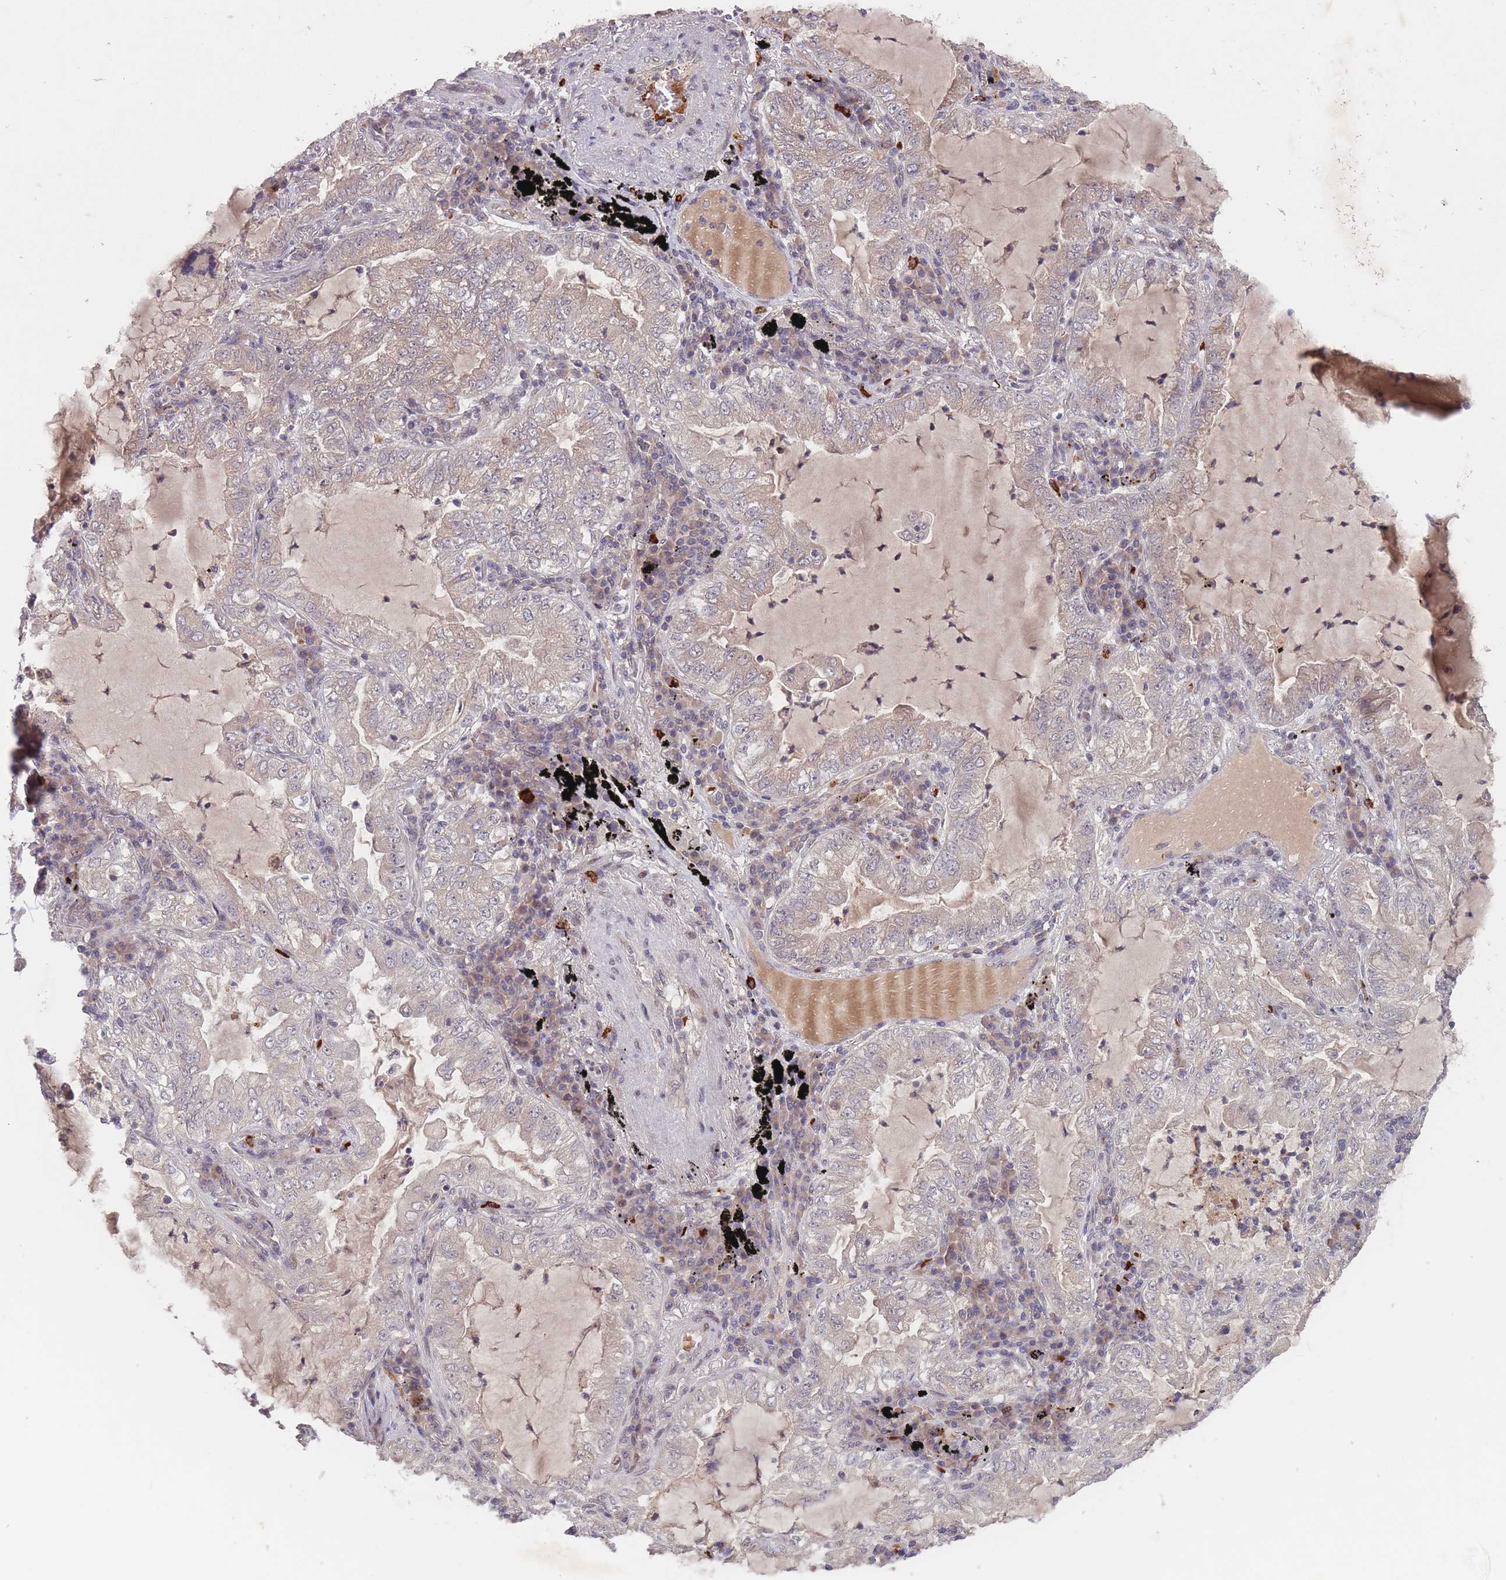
{"staining": {"intensity": "negative", "quantity": "none", "location": "none"}, "tissue": "lung cancer", "cell_type": "Tumor cells", "image_type": "cancer", "snomed": [{"axis": "morphology", "description": "Adenocarcinoma, NOS"}, {"axis": "topography", "description": "Lung"}], "caption": "Protein analysis of adenocarcinoma (lung) displays no significant positivity in tumor cells. (DAB (3,3'-diaminobenzidine) IHC with hematoxylin counter stain).", "gene": "SECTM1", "patient": {"sex": "female", "age": 73}}